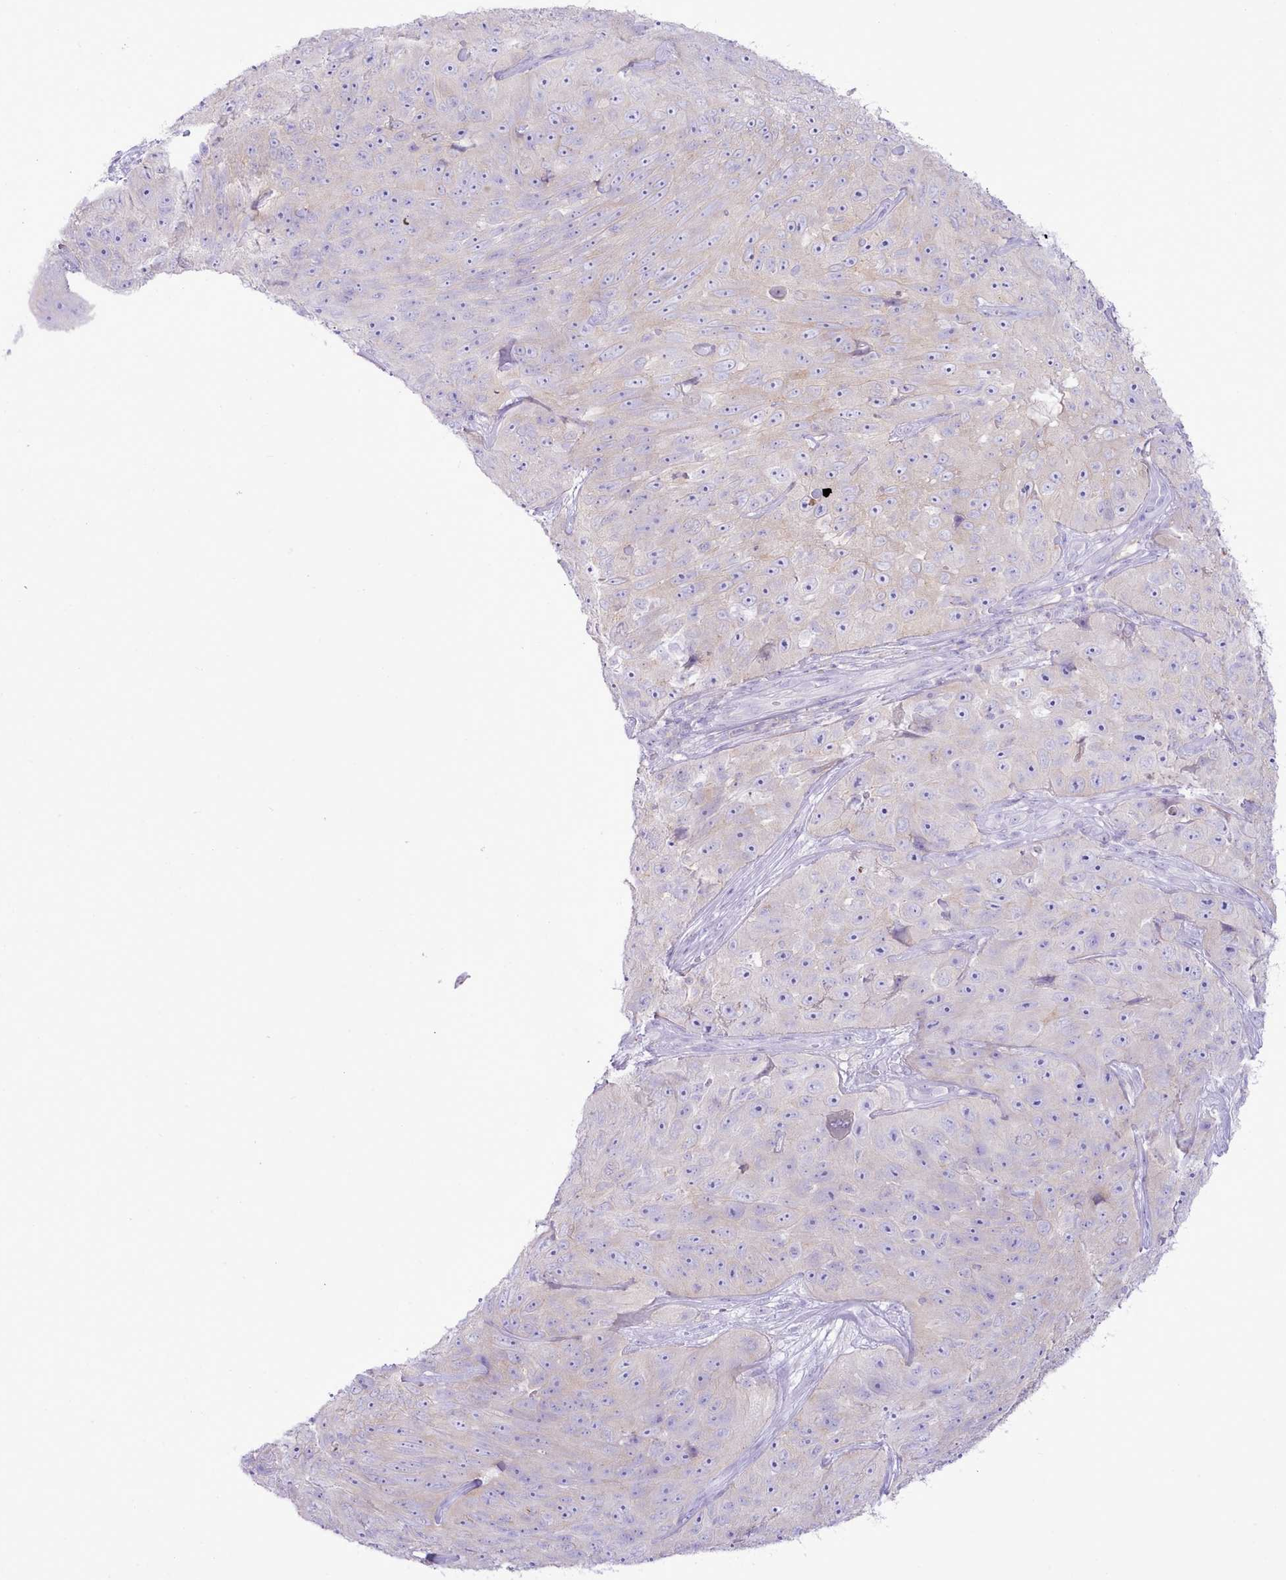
{"staining": {"intensity": "negative", "quantity": "none", "location": "none"}, "tissue": "skin cancer", "cell_type": "Tumor cells", "image_type": "cancer", "snomed": [{"axis": "morphology", "description": "Squamous cell carcinoma, NOS"}, {"axis": "topography", "description": "Skin"}], "caption": "Skin squamous cell carcinoma was stained to show a protein in brown. There is no significant positivity in tumor cells.", "gene": "MDFI", "patient": {"sex": "female", "age": 87}}